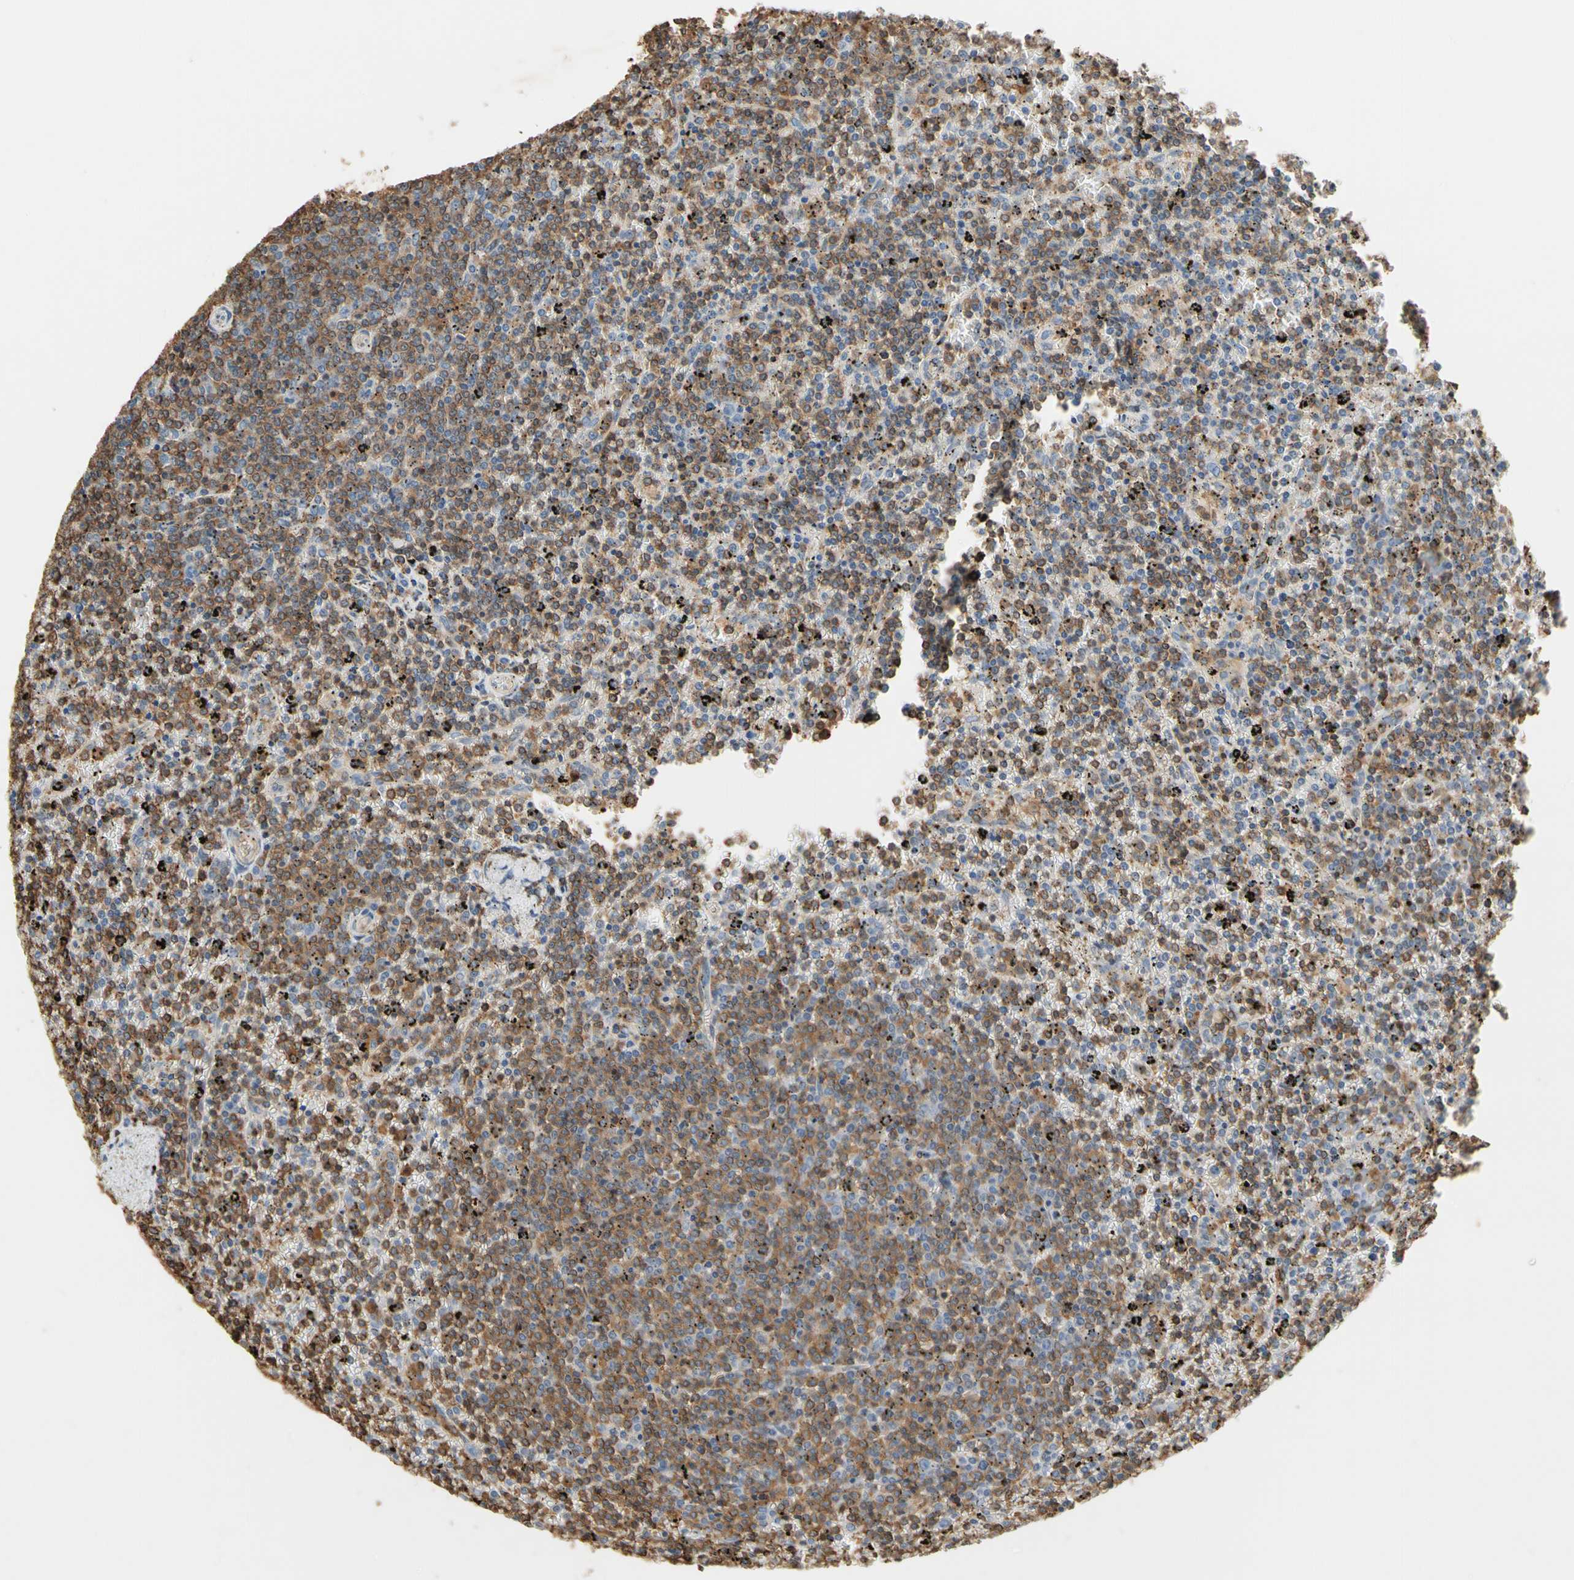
{"staining": {"intensity": "moderate", "quantity": ">75%", "location": "cytoplasmic/membranous"}, "tissue": "lymphoma", "cell_type": "Tumor cells", "image_type": "cancer", "snomed": [{"axis": "morphology", "description": "Malignant lymphoma, non-Hodgkin's type, Low grade"}, {"axis": "topography", "description": "Spleen"}], "caption": "Lymphoma tissue exhibits moderate cytoplasmic/membranous expression in about >75% of tumor cells", "gene": "MAP3K10", "patient": {"sex": "female", "age": 77}}